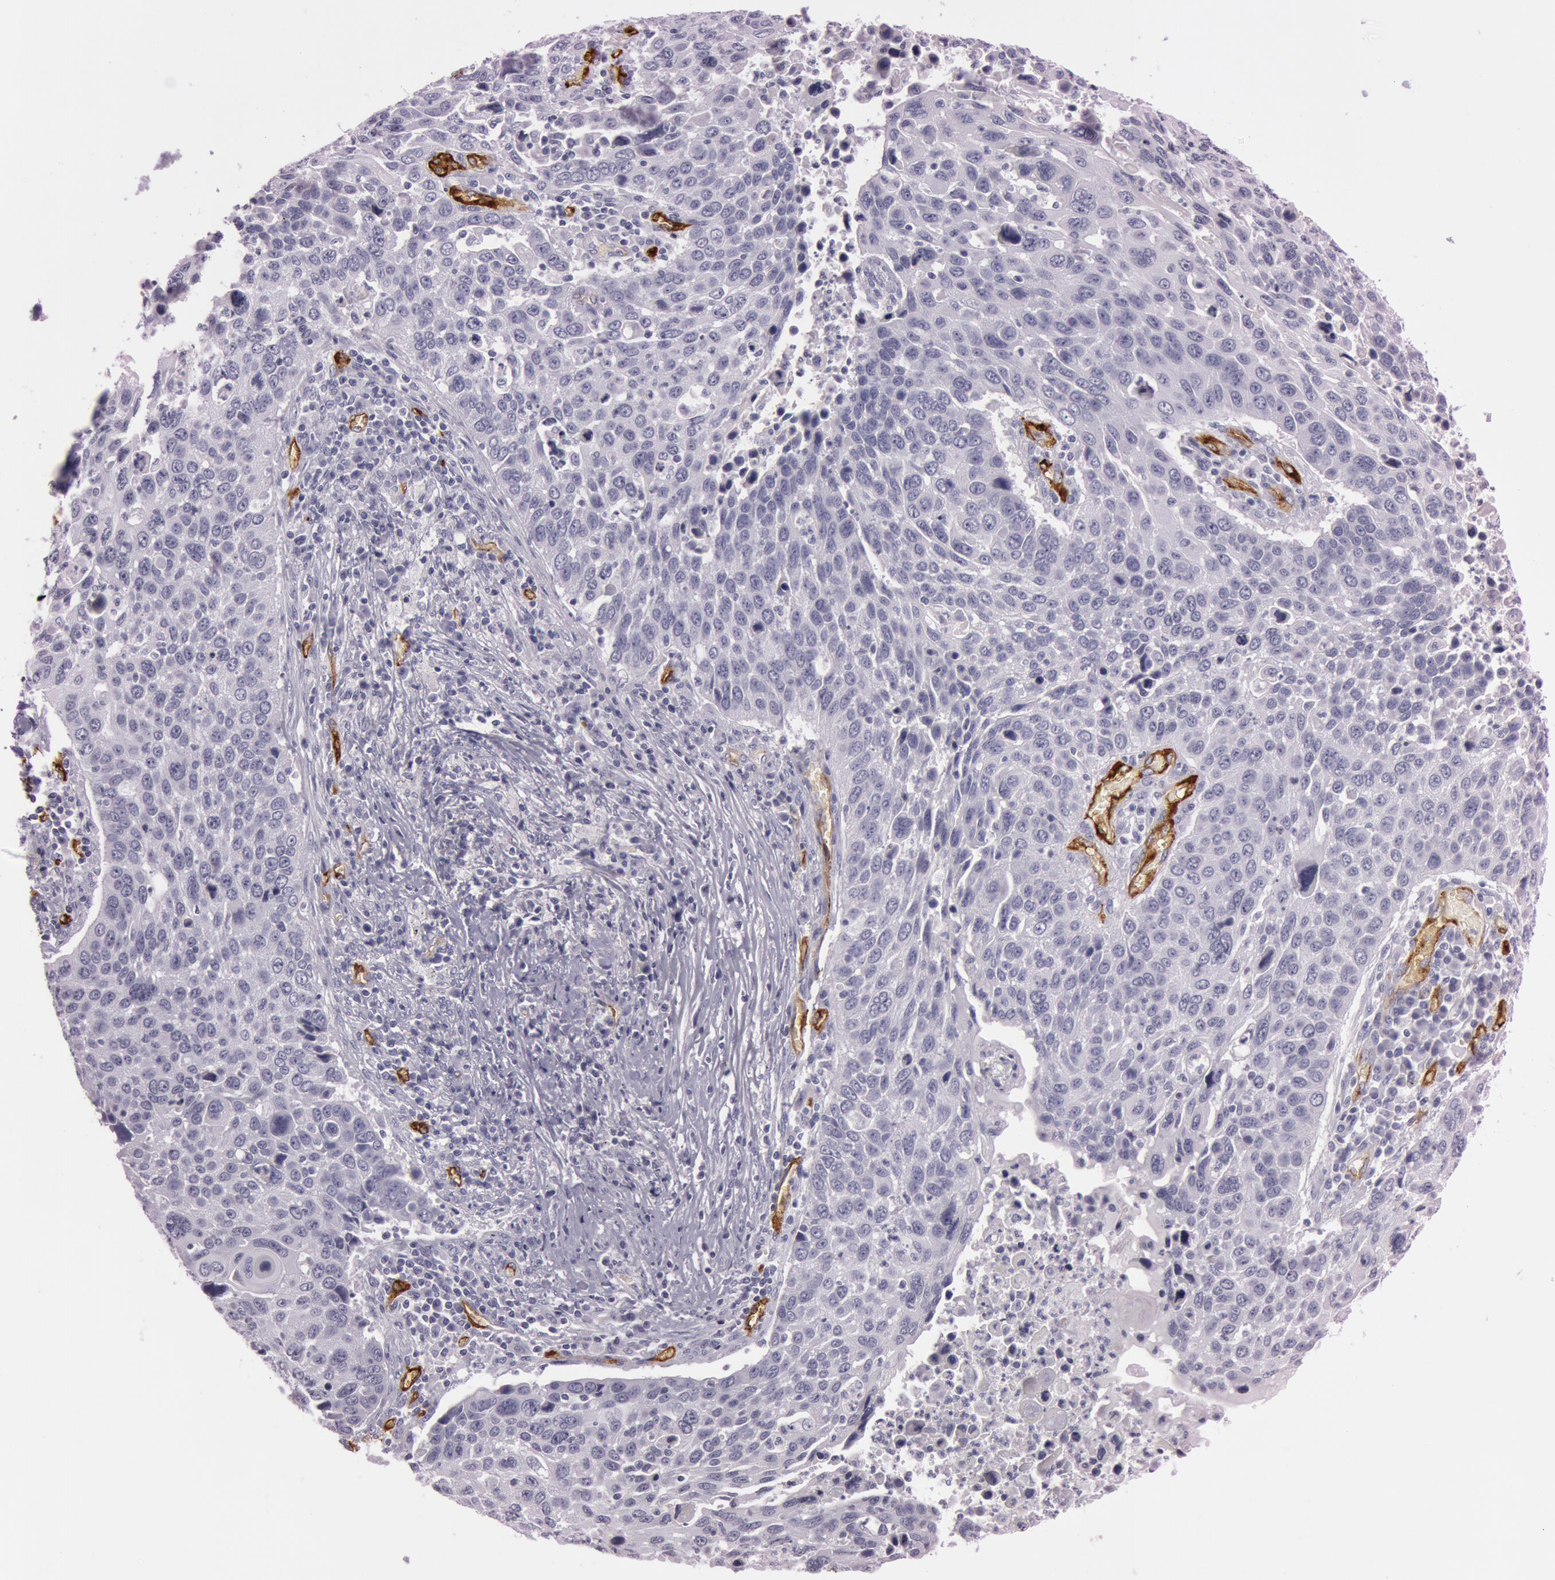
{"staining": {"intensity": "negative", "quantity": "none", "location": "none"}, "tissue": "lung cancer", "cell_type": "Tumor cells", "image_type": "cancer", "snomed": [{"axis": "morphology", "description": "Squamous cell carcinoma, NOS"}, {"axis": "topography", "description": "Lung"}], "caption": "A histopathology image of human lung cancer (squamous cell carcinoma) is negative for staining in tumor cells.", "gene": "FOLH1", "patient": {"sex": "male", "age": 68}}